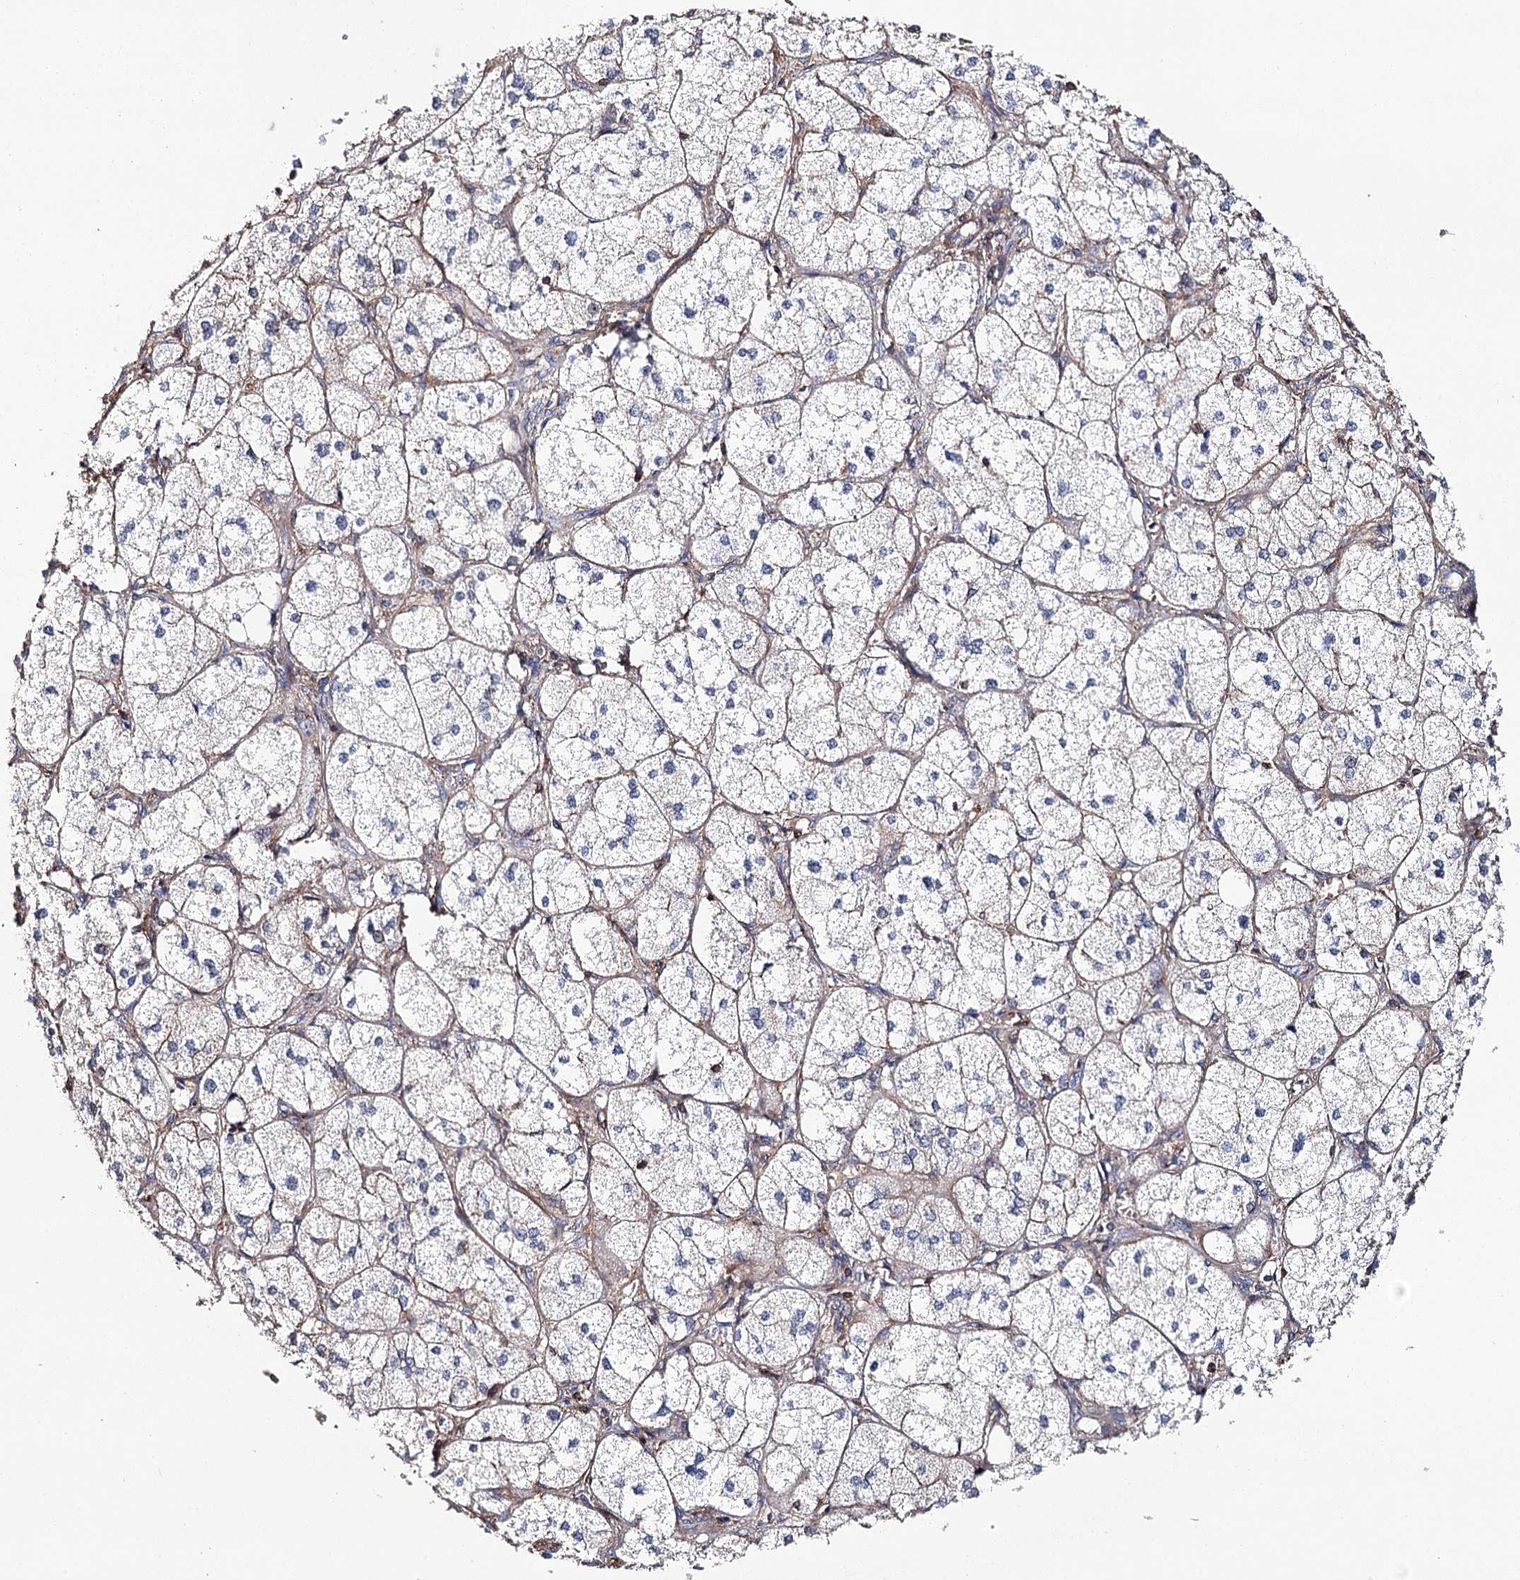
{"staining": {"intensity": "negative", "quantity": "none", "location": "none"}, "tissue": "adrenal gland", "cell_type": "Glandular cells", "image_type": "normal", "snomed": [{"axis": "morphology", "description": "Normal tissue, NOS"}, {"axis": "topography", "description": "Adrenal gland"}], "caption": "The histopathology image exhibits no significant positivity in glandular cells of adrenal gland. (Stains: DAB immunohistochemistry (IHC) with hematoxylin counter stain, Microscopy: brightfield microscopy at high magnification).", "gene": "EPYC", "patient": {"sex": "female", "age": 61}}